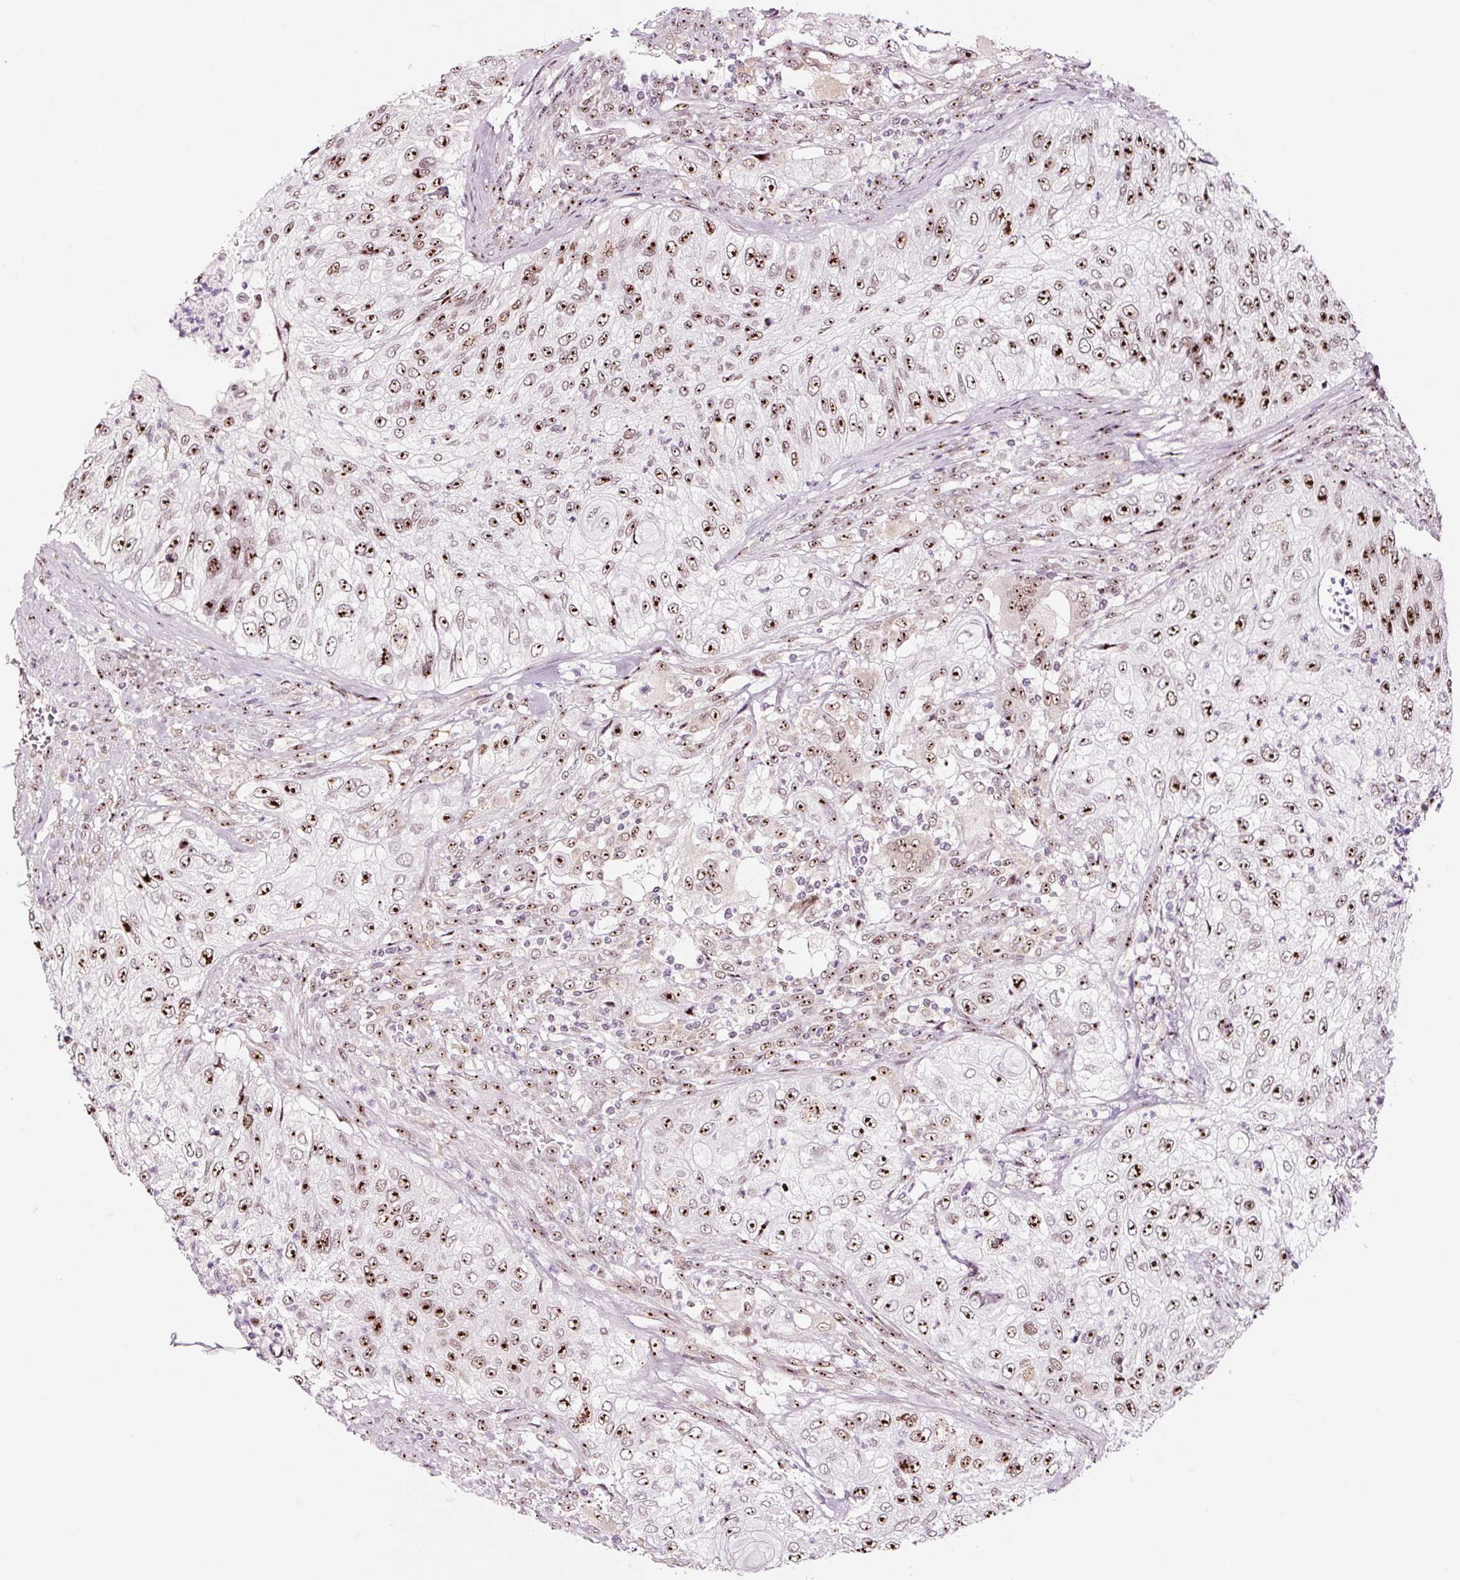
{"staining": {"intensity": "strong", "quantity": ">75%", "location": "nuclear"}, "tissue": "urothelial cancer", "cell_type": "Tumor cells", "image_type": "cancer", "snomed": [{"axis": "morphology", "description": "Urothelial carcinoma, High grade"}, {"axis": "topography", "description": "Urinary bladder"}], "caption": "Protein analysis of urothelial carcinoma (high-grade) tissue shows strong nuclear expression in approximately >75% of tumor cells.", "gene": "GNL3", "patient": {"sex": "female", "age": 60}}